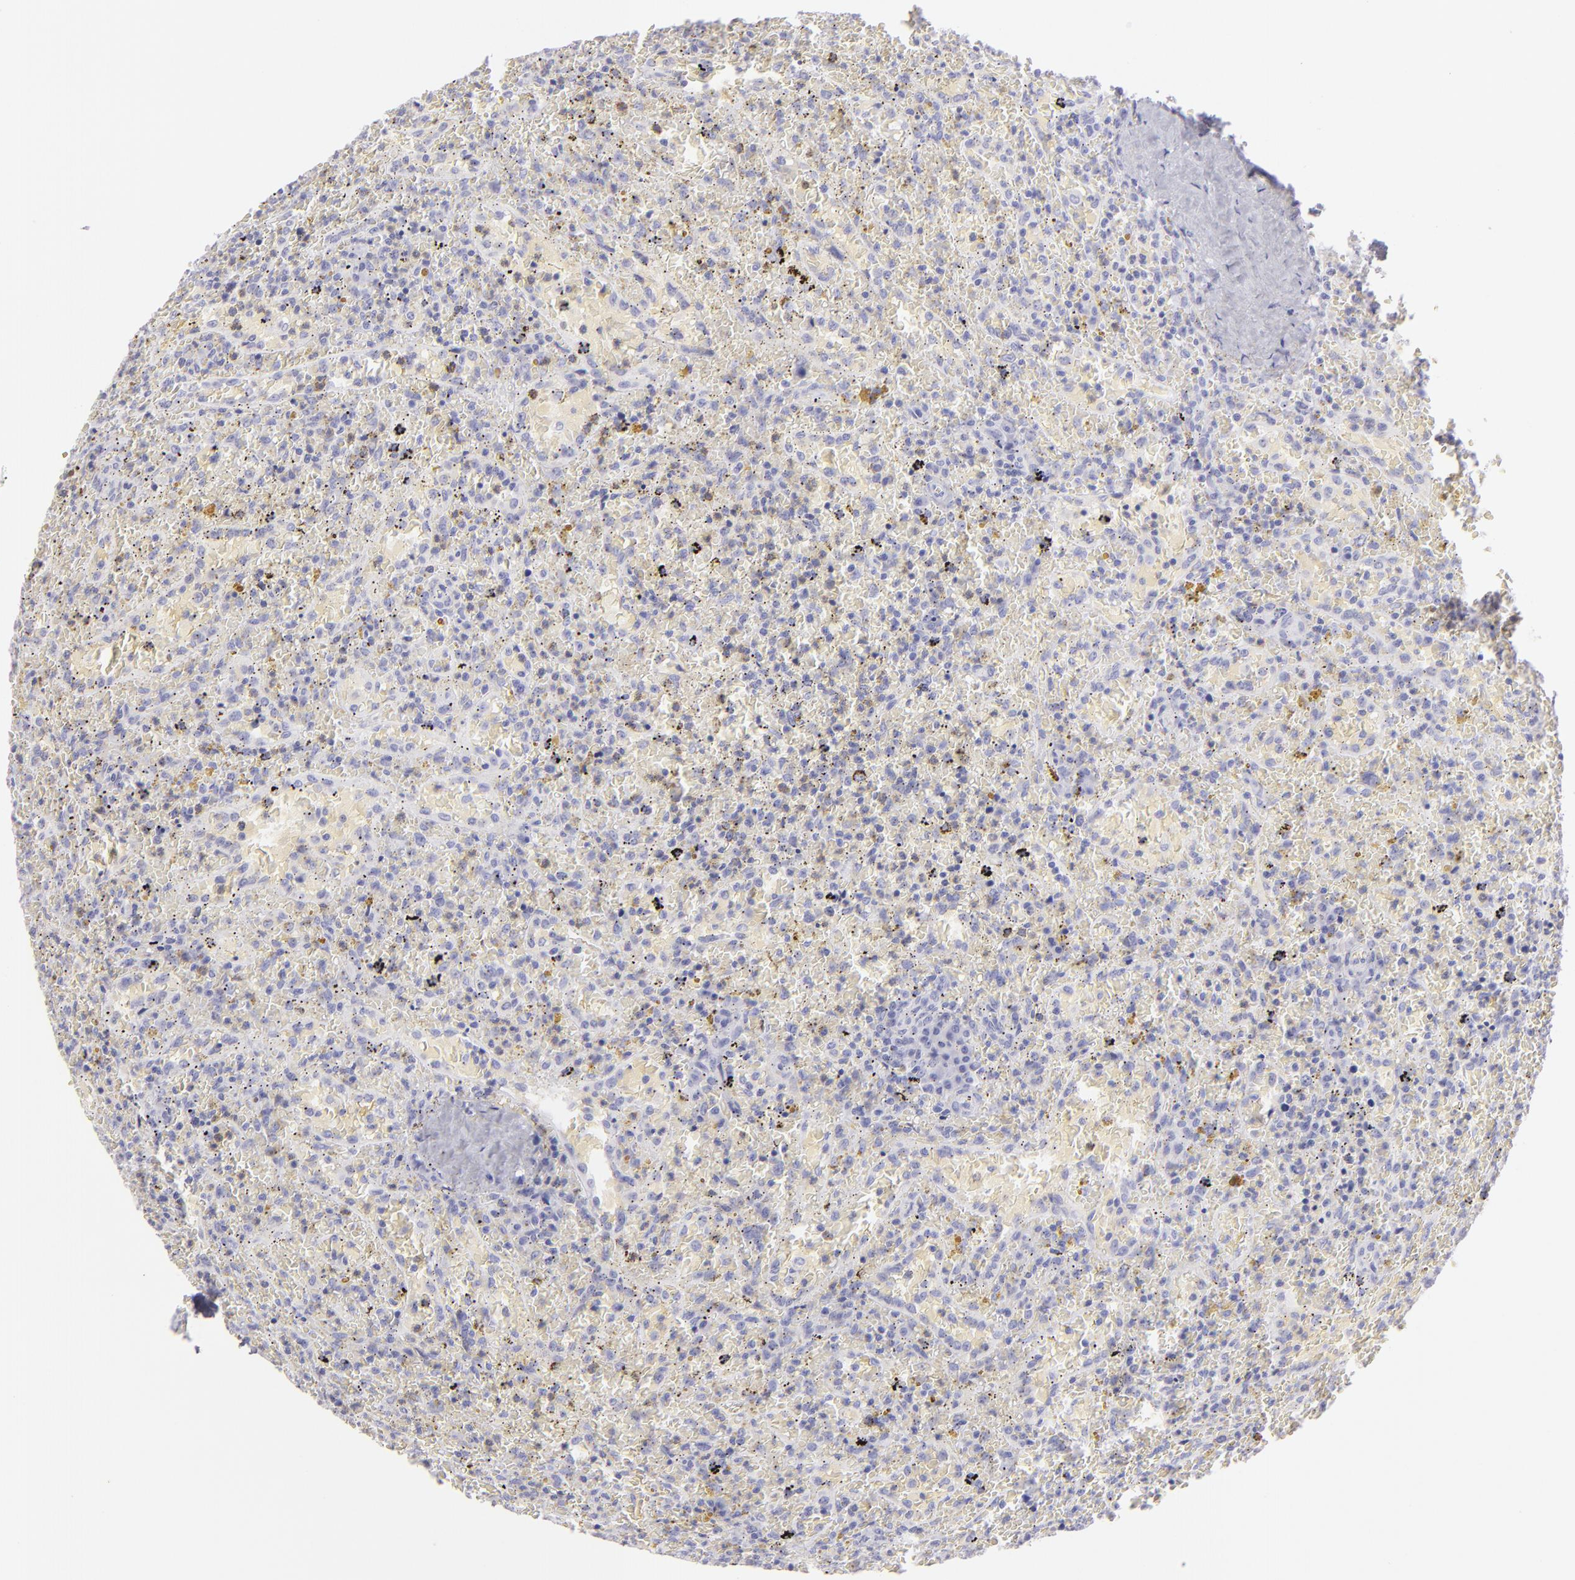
{"staining": {"intensity": "negative", "quantity": "none", "location": "none"}, "tissue": "lymphoma", "cell_type": "Tumor cells", "image_type": "cancer", "snomed": [{"axis": "morphology", "description": "Malignant lymphoma, non-Hodgkin's type, High grade"}, {"axis": "topography", "description": "Spleen"}, {"axis": "topography", "description": "Lymph node"}], "caption": "Immunohistochemical staining of lymphoma exhibits no significant staining in tumor cells. (DAB (3,3'-diaminobenzidine) IHC visualized using brightfield microscopy, high magnification).", "gene": "FLG", "patient": {"sex": "female", "age": 70}}